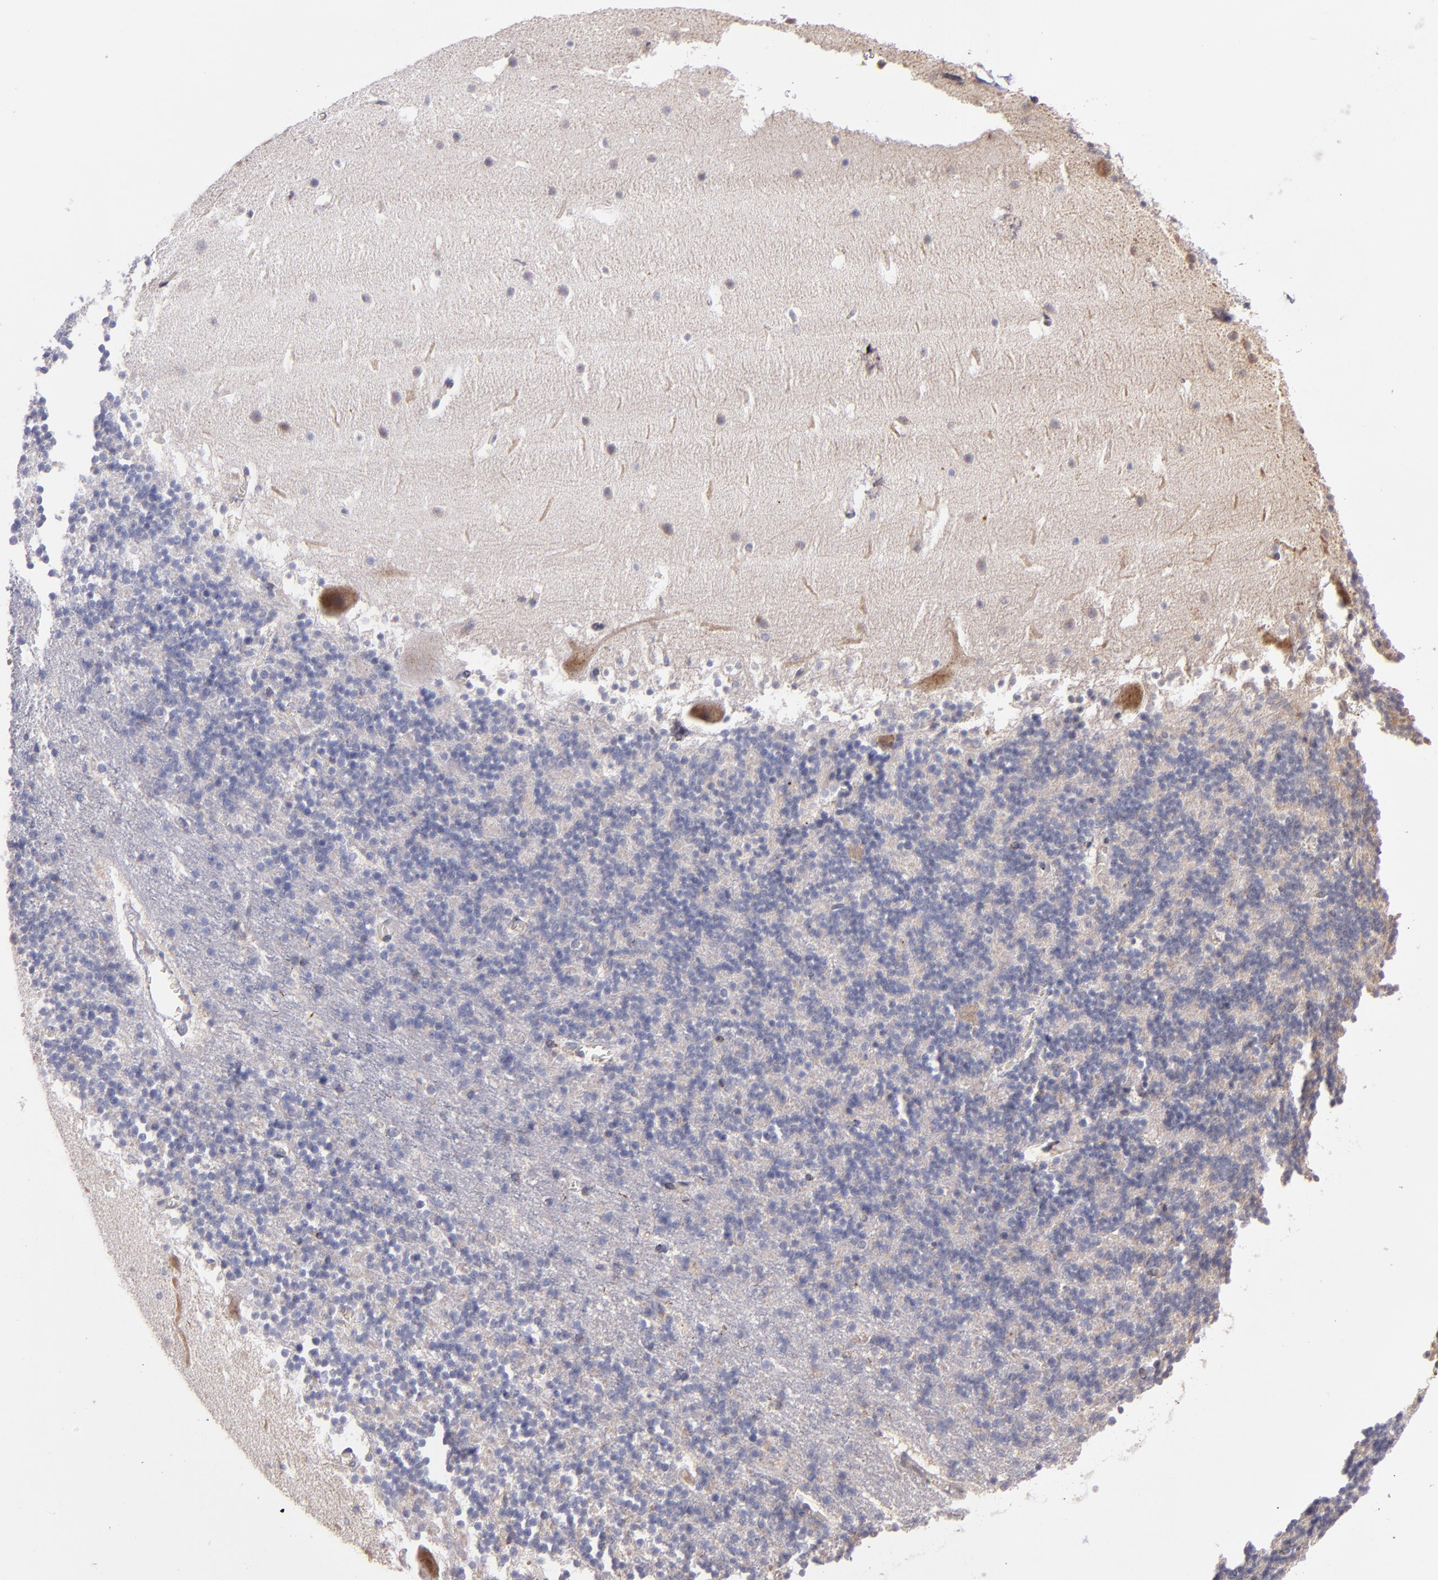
{"staining": {"intensity": "negative", "quantity": "none", "location": "none"}, "tissue": "cerebellum", "cell_type": "Cells in granular layer", "image_type": "normal", "snomed": [{"axis": "morphology", "description": "Normal tissue, NOS"}, {"axis": "topography", "description": "Cerebellum"}], "caption": "The immunohistochemistry (IHC) micrograph has no significant staining in cells in granular layer of cerebellum.", "gene": "IFIH1", "patient": {"sex": "male", "age": 45}}